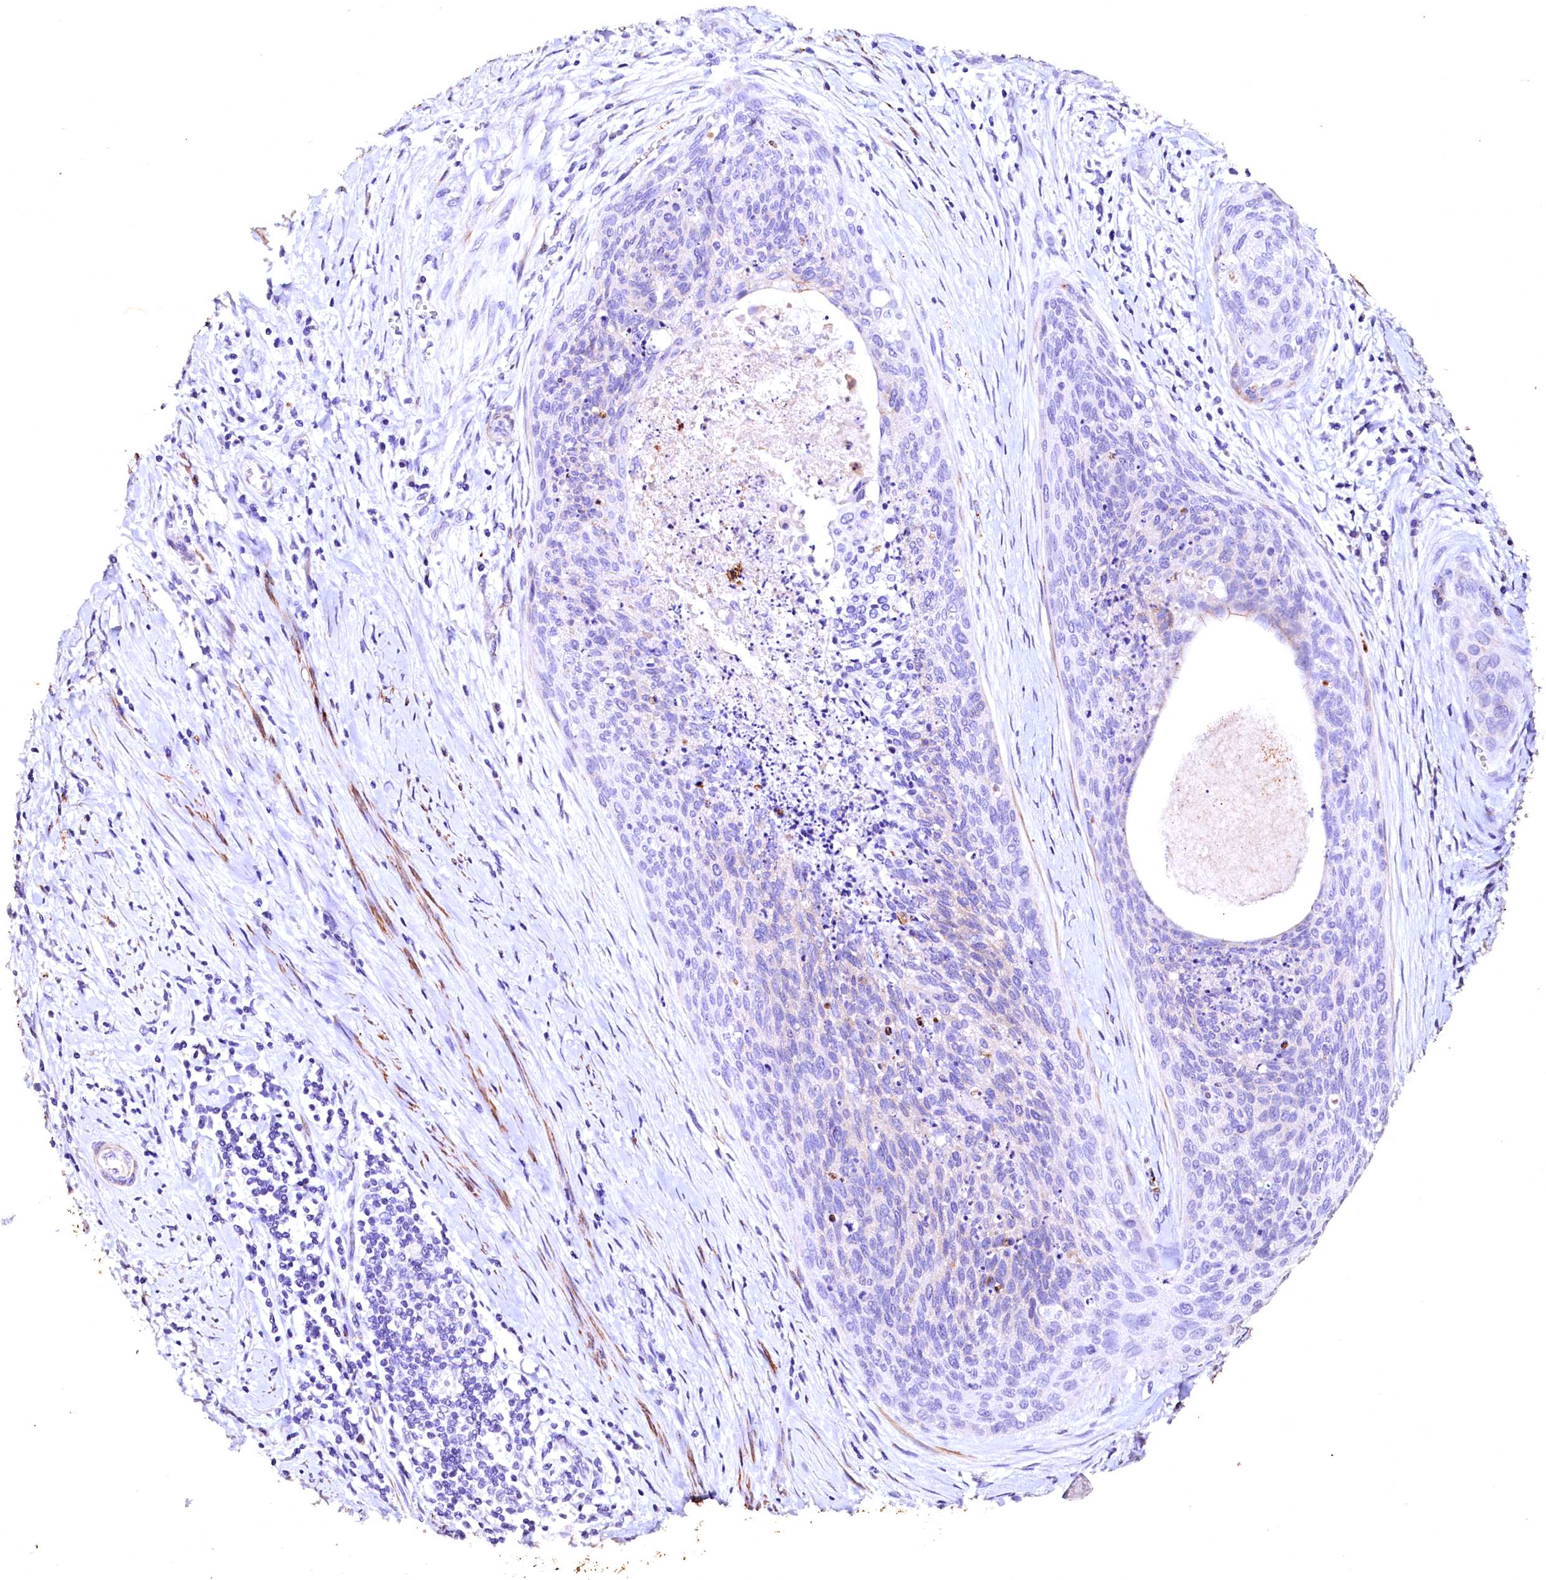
{"staining": {"intensity": "negative", "quantity": "none", "location": "none"}, "tissue": "cervical cancer", "cell_type": "Tumor cells", "image_type": "cancer", "snomed": [{"axis": "morphology", "description": "Squamous cell carcinoma, NOS"}, {"axis": "topography", "description": "Cervix"}], "caption": "The image shows no staining of tumor cells in squamous cell carcinoma (cervical).", "gene": "VPS36", "patient": {"sex": "female", "age": 55}}